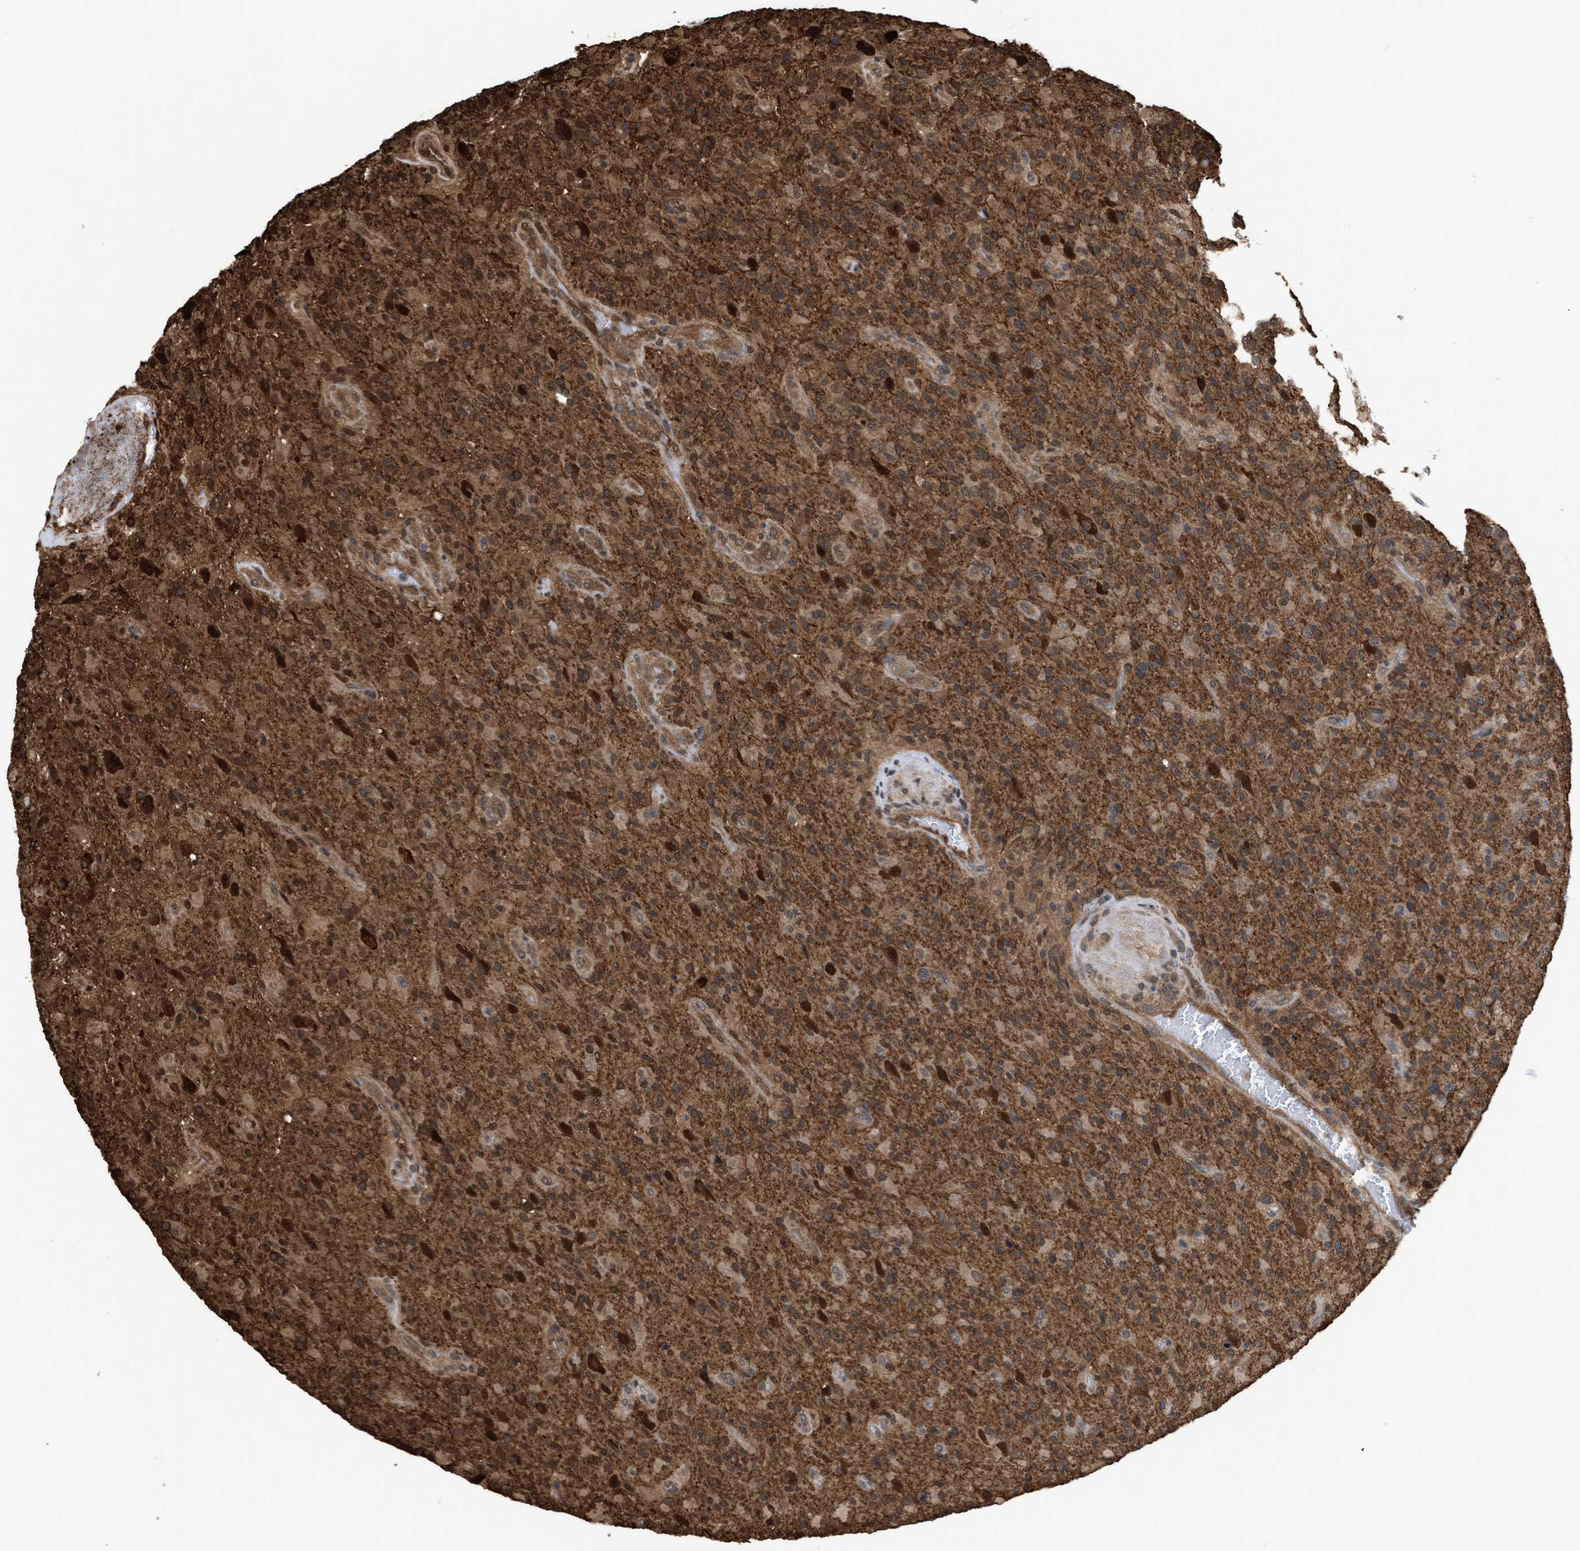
{"staining": {"intensity": "moderate", "quantity": ">75%", "location": "cytoplasmic/membranous"}, "tissue": "glioma", "cell_type": "Tumor cells", "image_type": "cancer", "snomed": [{"axis": "morphology", "description": "Glioma, malignant, High grade"}, {"axis": "topography", "description": "Brain"}], "caption": "Human high-grade glioma (malignant) stained for a protein (brown) reveals moderate cytoplasmic/membranous positive expression in approximately >75% of tumor cells.", "gene": "YWHAG", "patient": {"sex": "male", "age": 71}}